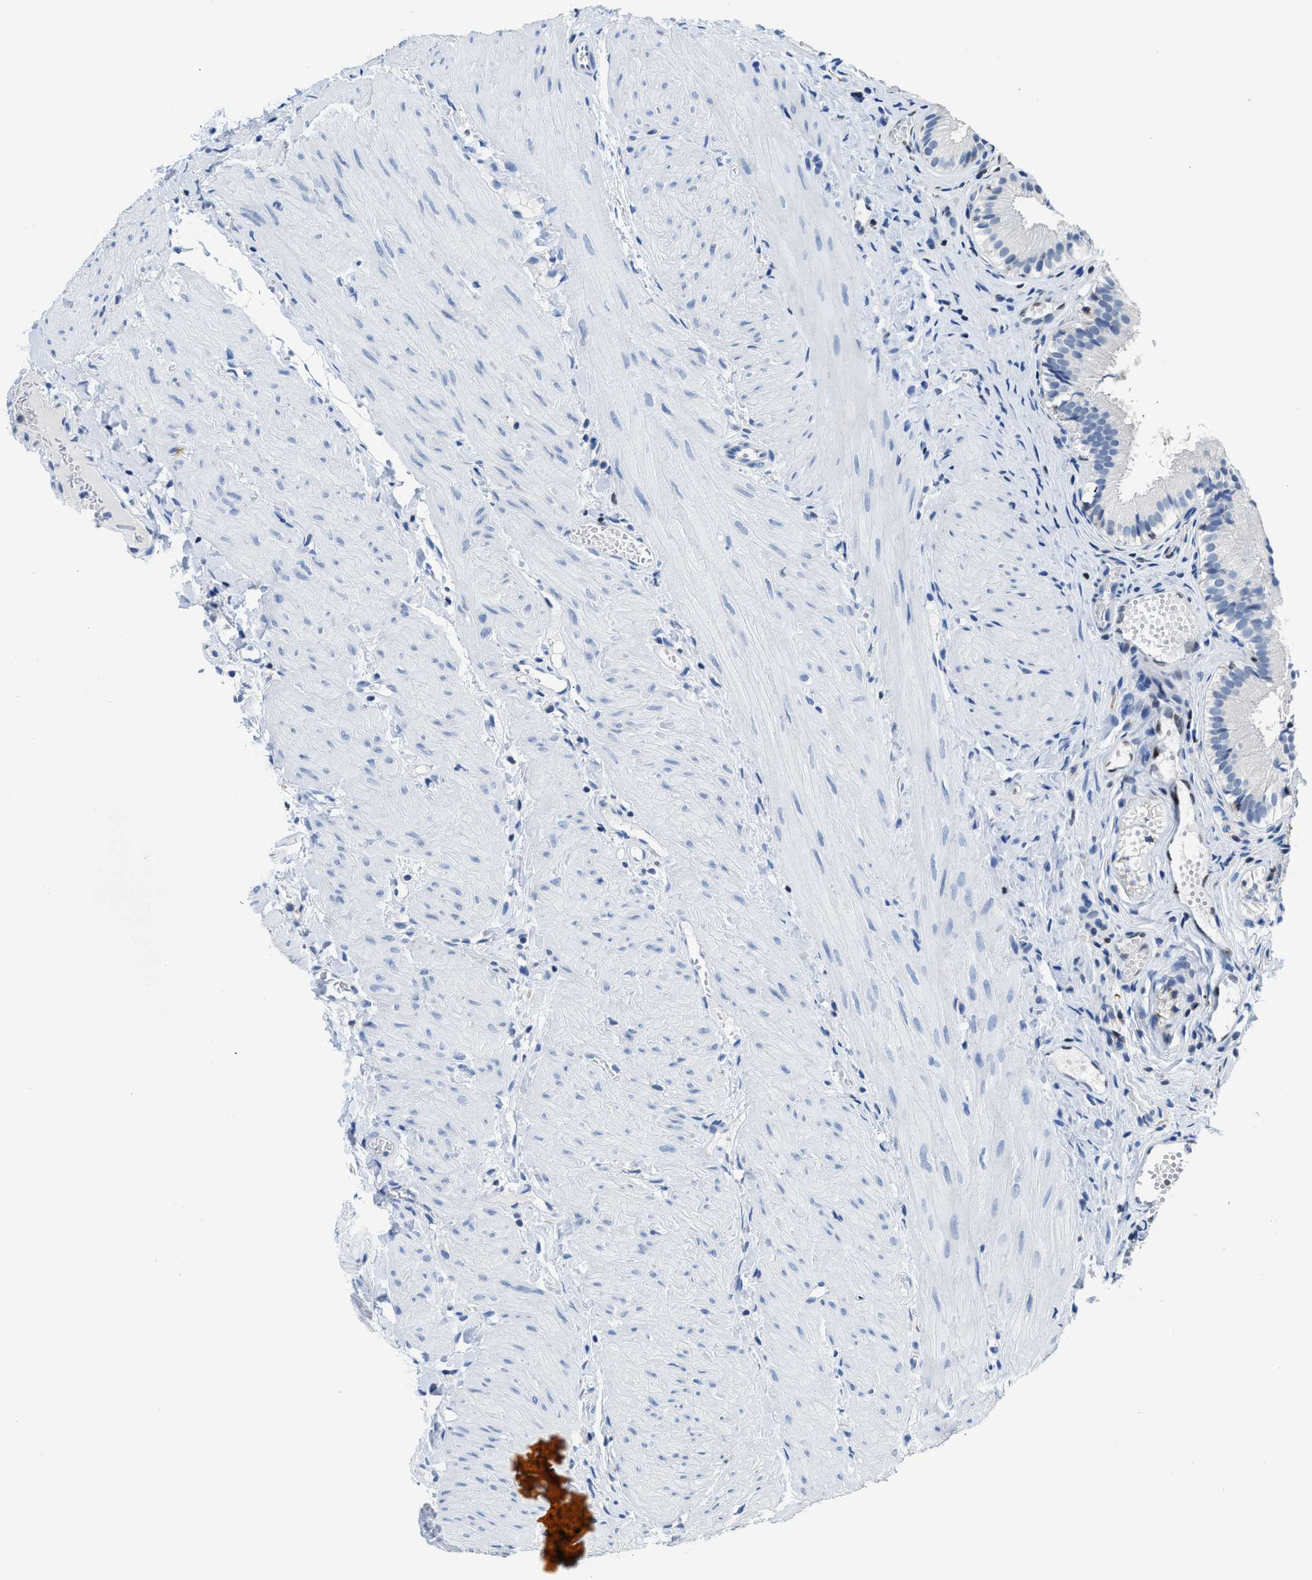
{"staining": {"intensity": "negative", "quantity": "none", "location": "none"}, "tissue": "gallbladder", "cell_type": "Glandular cells", "image_type": "normal", "snomed": [{"axis": "morphology", "description": "Normal tissue, NOS"}, {"axis": "topography", "description": "Gallbladder"}], "caption": "This is an immunohistochemistry histopathology image of normal human gallbladder. There is no staining in glandular cells.", "gene": "NFATC2", "patient": {"sex": "female", "age": 26}}